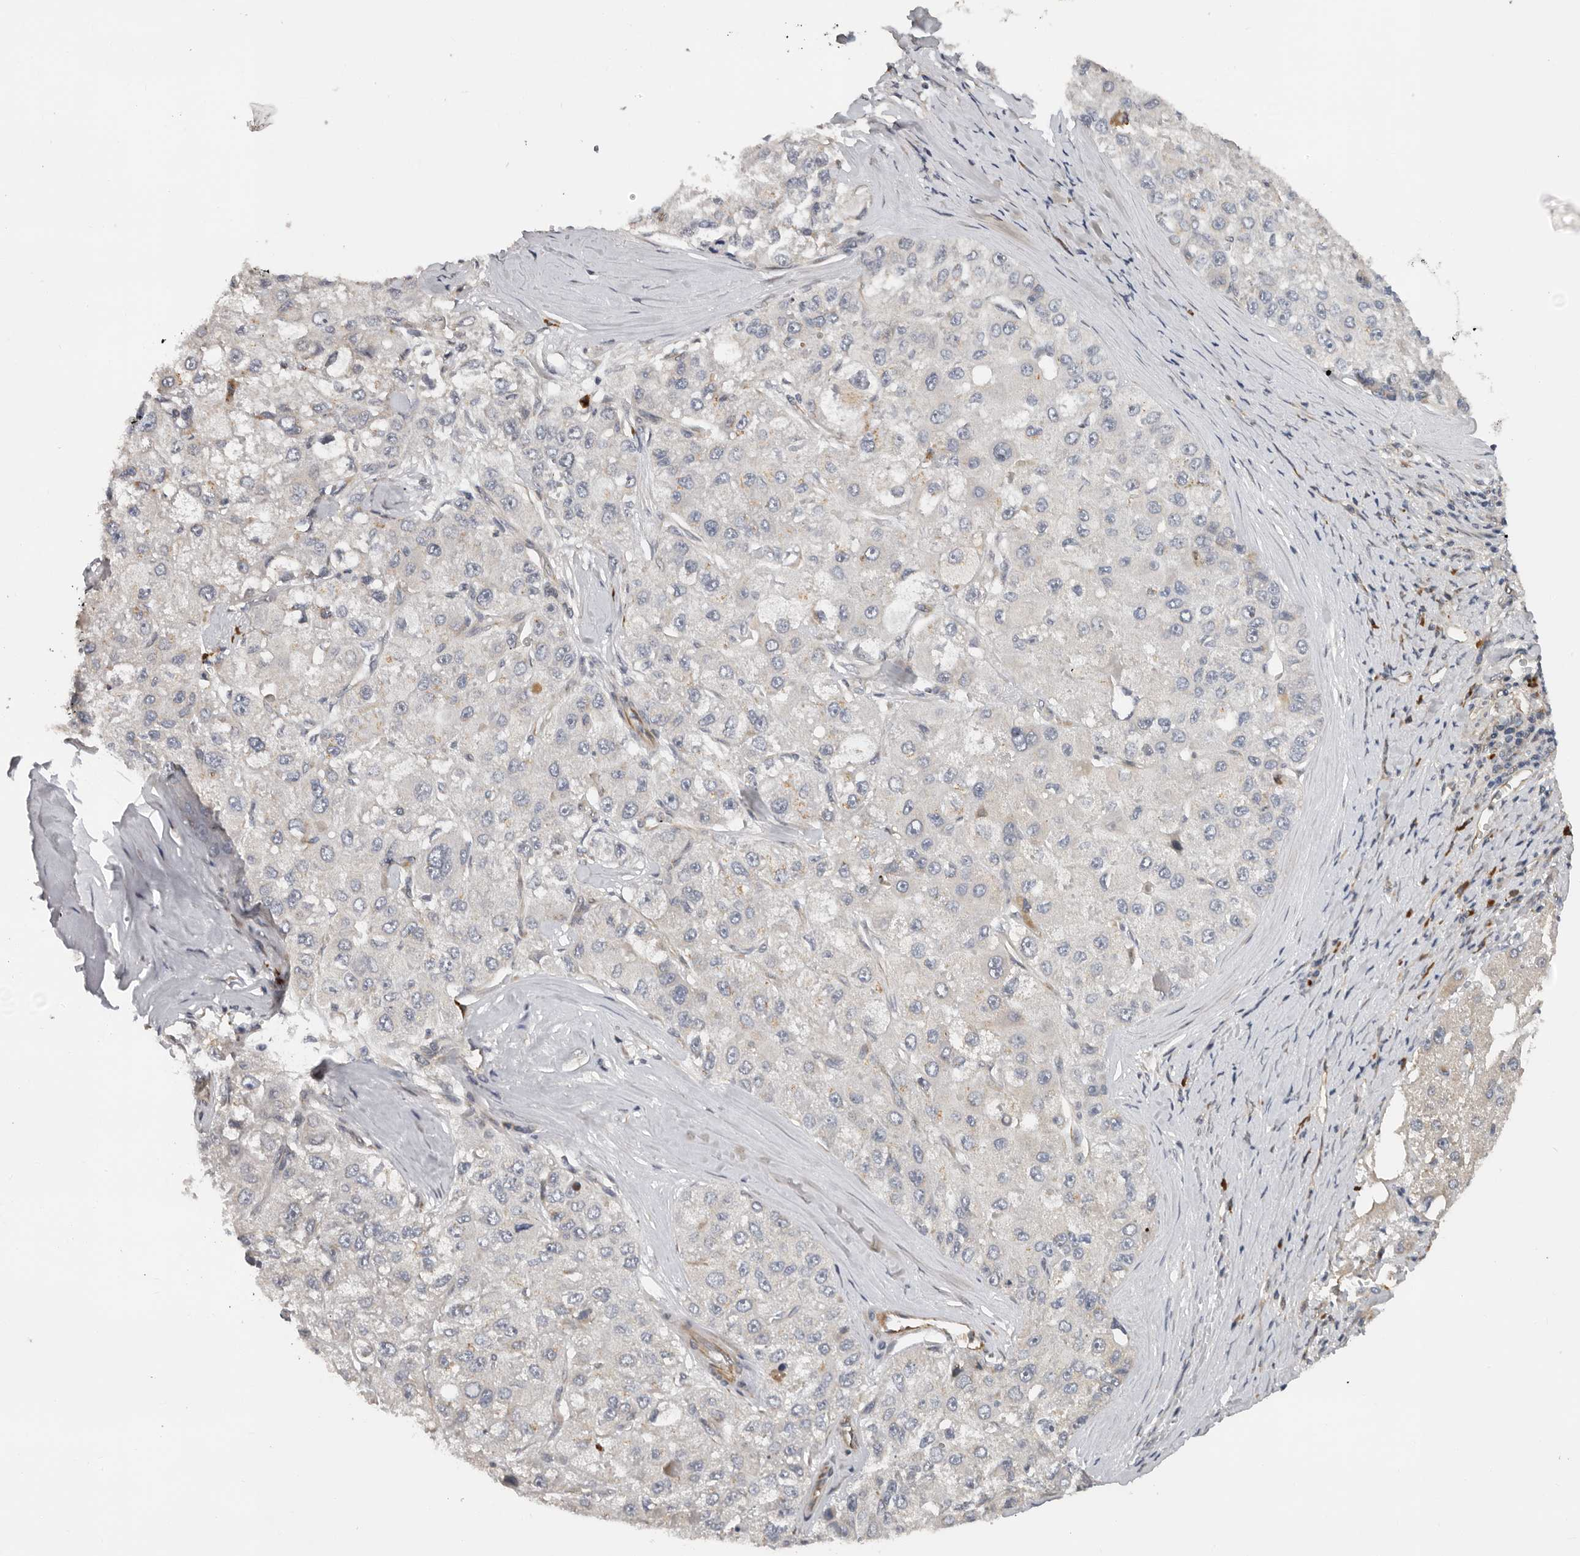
{"staining": {"intensity": "negative", "quantity": "none", "location": "none"}, "tissue": "liver cancer", "cell_type": "Tumor cells", "image_type": "cancer", "snomed": [{"axis": "morphology", "description": "Carcinoma, Hepatocellular, NOS"}, {"axis": "topography", "description": "Liver"}], "caption": "The histopathology image demonstrates no staining of tumor cells in liver cancer. (Brightfield microscopy of DAB IHC at high magnification).", "gene": "RNF157", "patient": {"sex": "male", "age": 80}}